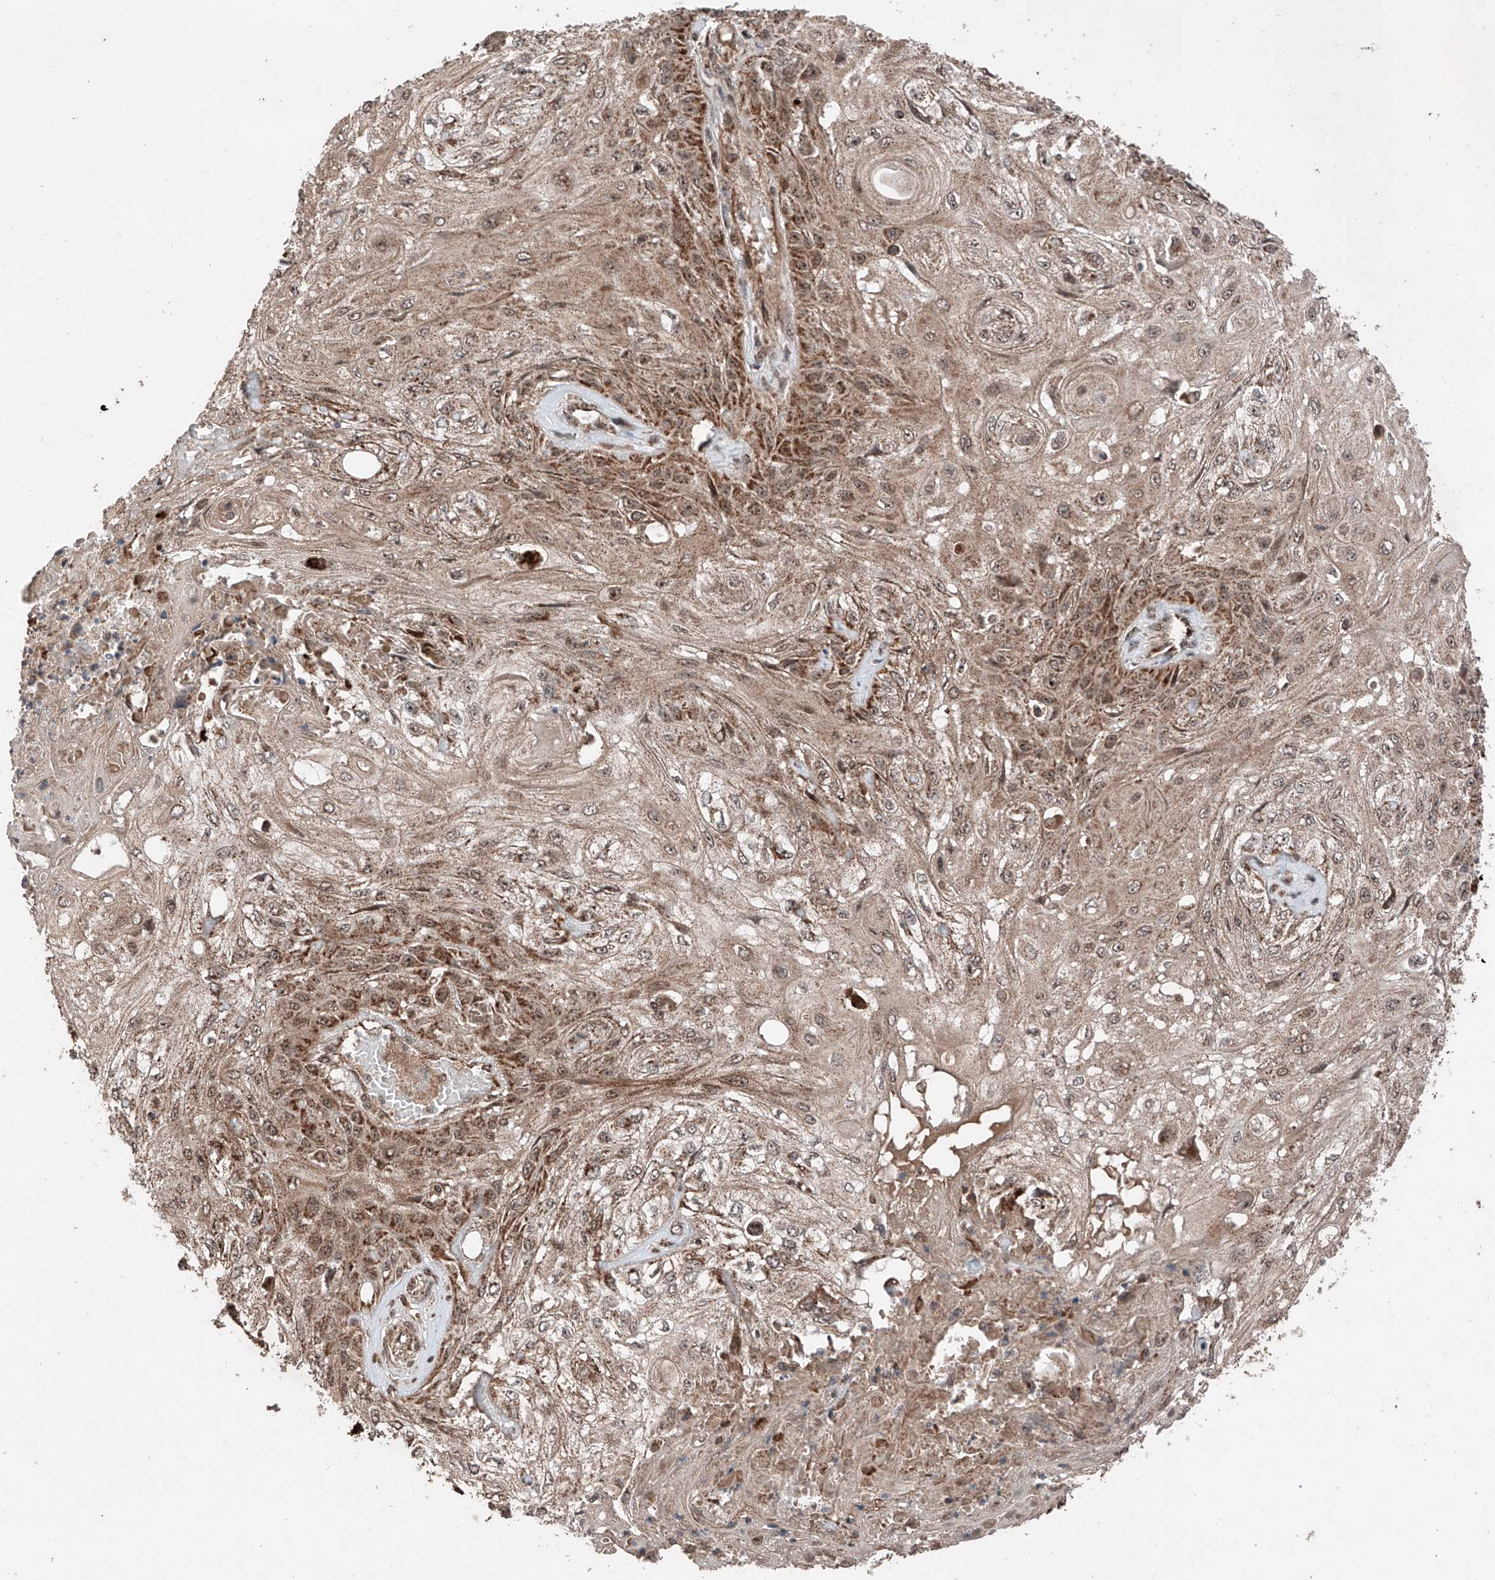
{"staining": {"intensity": "moderate", "quantity": "25%-75%", "location": "cytoplasmic/membranous"}, "tissue": "skin cancer", "cell_type": "Tumor cells", "image_type": "cancer", "snomed": [{"axis": "morphology", "description": "Squamous cell carcinoma, NOS"}, {"axis": "morphology", "description": "Squamous cell carcinoma, metastatic, NOS"}, {"axis": "topography", "description": "Skin"}, {"axis": "topography", "description": "Lymph node"}], "caption": "Immunohistochemical staining of human skin cancer (metastatic squamous cell carcinoma) exhibits medium levels of moderate cytoplasmic/membranous protein positivity in approximately 25%-75% of tumor cells. (IHC, brightfield microscopy, high magnification).", "gene": "ZSCAN29", "patient": {"sex": "male", "age": 75}}